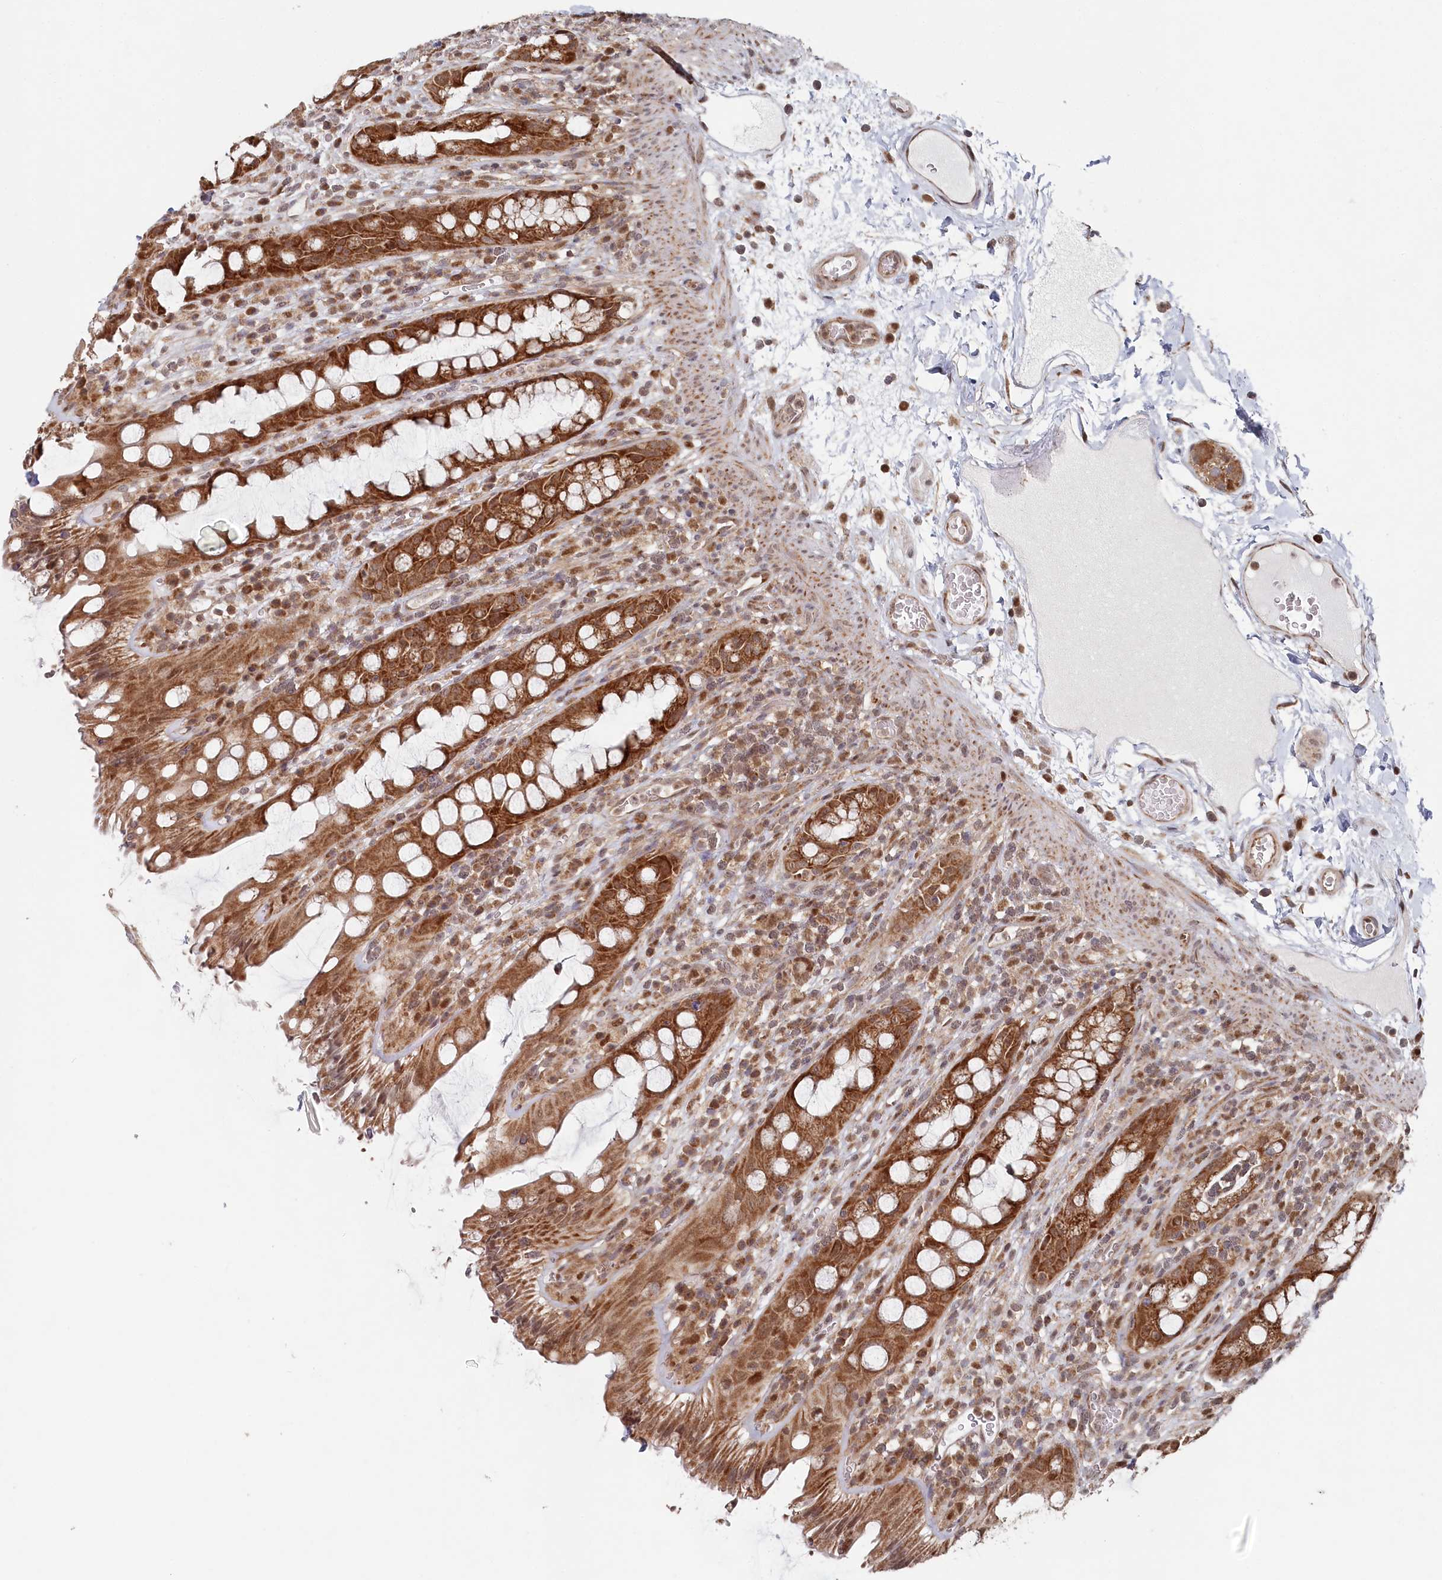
{"staining": {"intensity": "moderate", "quantity": ">75%", "location": "cytoplasmic/membranous"}, "tissue": "rectum", "cell_type": "Glandular cells", "image_type": "normal", "snomed": [{"axis": "morphology", "description": "Normal tissue, NOS"}, {"axis": "topography", "description": "Rectum"}], "caption": "Normal rectum was stained to show a protein in brown. There is medium levels of moderate cytoplasmic/membranous positivity in approximately >75% of glandular cells. Nuclei are stained in blue.", "gene": "WAPL", "patient": {"sex": "female", "age": 57}}